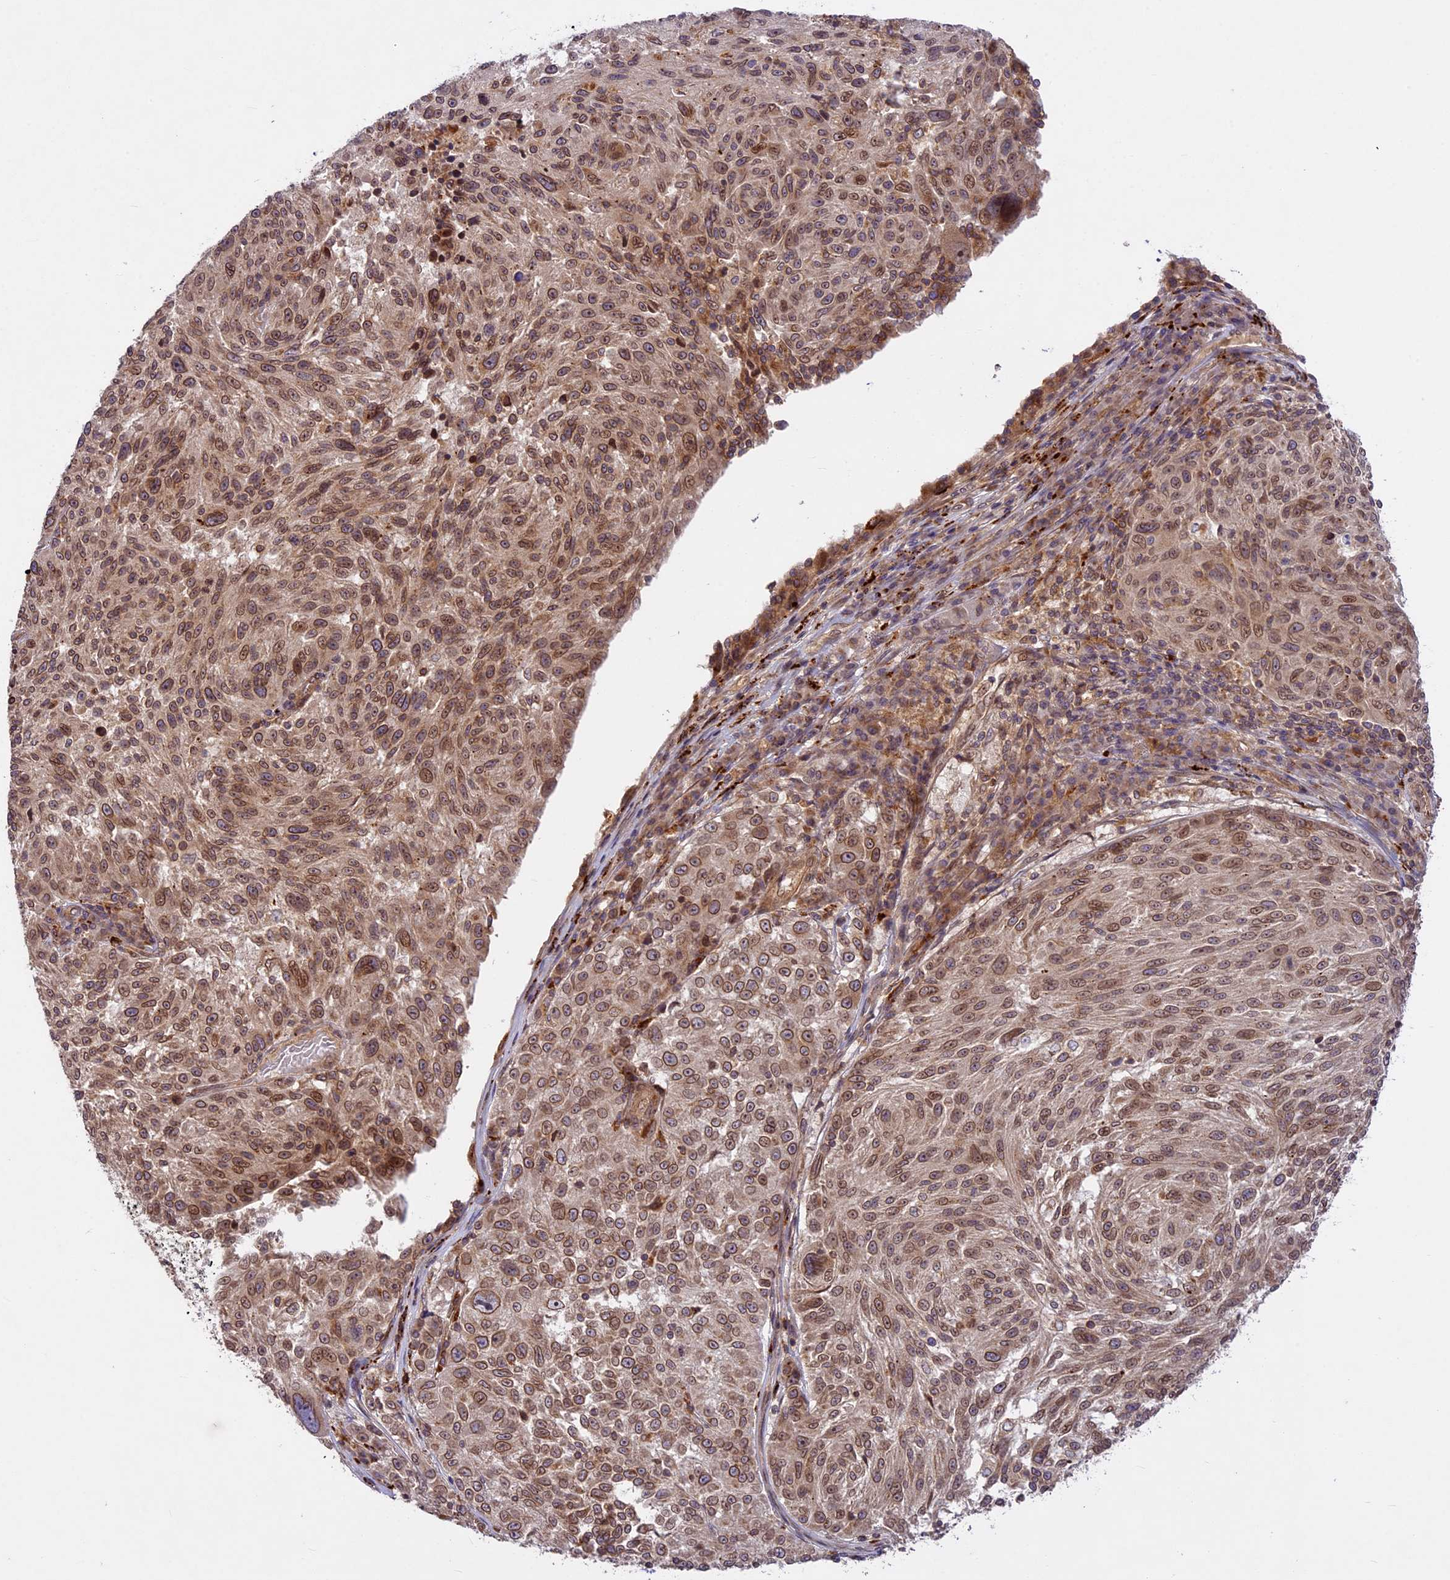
{"staining": {"intensity": "moderate", "quantity": ">75%", "location": "cytoplasmic/membranous,nuclear"}, "tissue": "melanoma", "cell_type": "Tumor cells", "image_type": "cancer", "snomed": [{"axis": "morphology", "description": "Malignant melanoma, NOS"}, {"axis": "topography", "description": "Skin"}], "caption": "This is a histology image of IHC staining of malignant melanoma, which shows moderate expression in the cytoplasmic/membranous and nuclear of tumor cells.", "gene": "DGKH", "patient": {"sex": "male", "age": 53}}